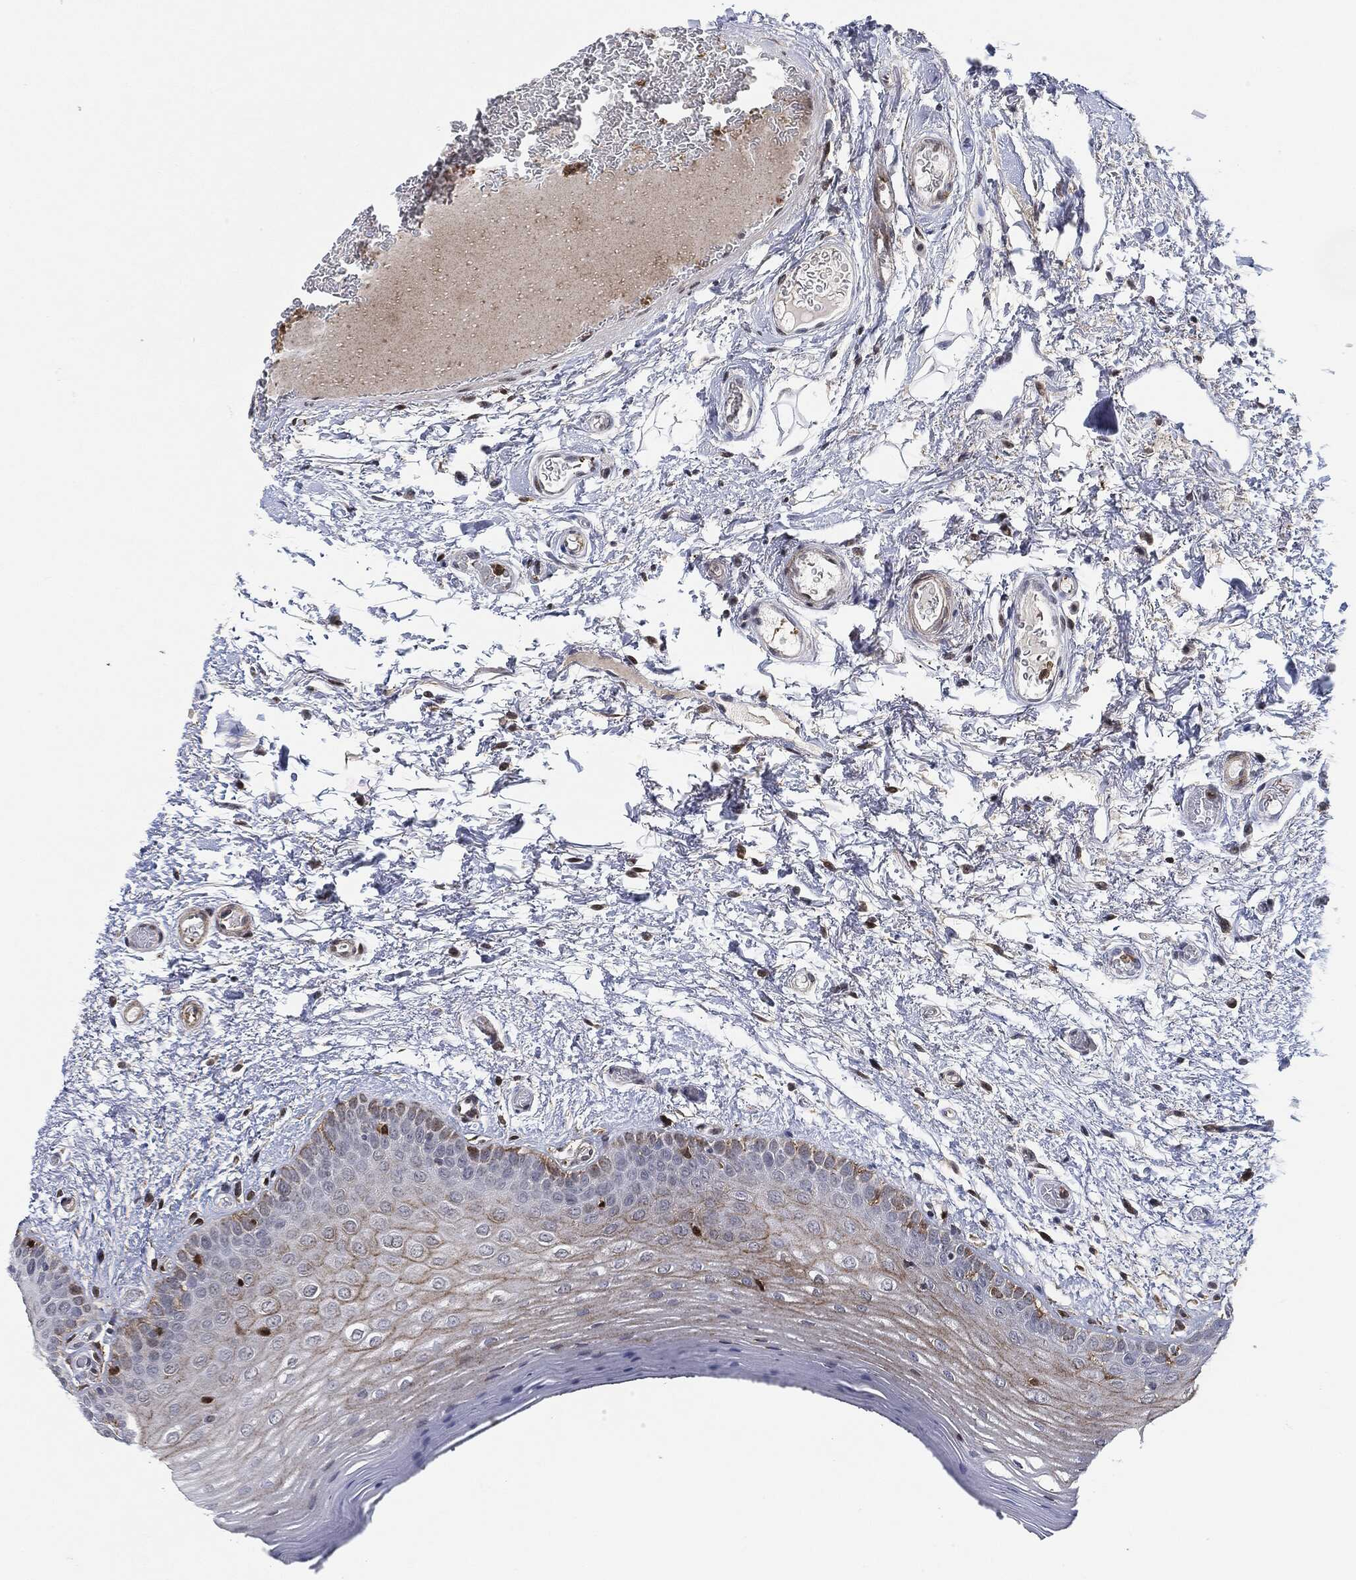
{"staining": {"intensity": "weak", "quantity": "<25%", "location": "cytoplasmic/membranous"}, "tissue": "oral mucosa", "cell_type": "Squamous epithelial cells", "image_type": "normal", "snomed": [{"axis": "morphology", "description": "Normal tissue, NOS"}, {"axis": "topography", "description": "Oral tissue"}, {"axis": "topography", "description": "Tounge, NOS"}], "caption": "Immunohistochemical staining of unremarkable human oral mucosa demonstrates no significant expression in squamous epithelial cells. The staining is performed using DAB (3,3'-diaminobenzidine) brown chromogen with nuclei counter-stained in using hematoxylin.", "gene": "NANOS3", "patient": {"sex": "female", "age": 86}}